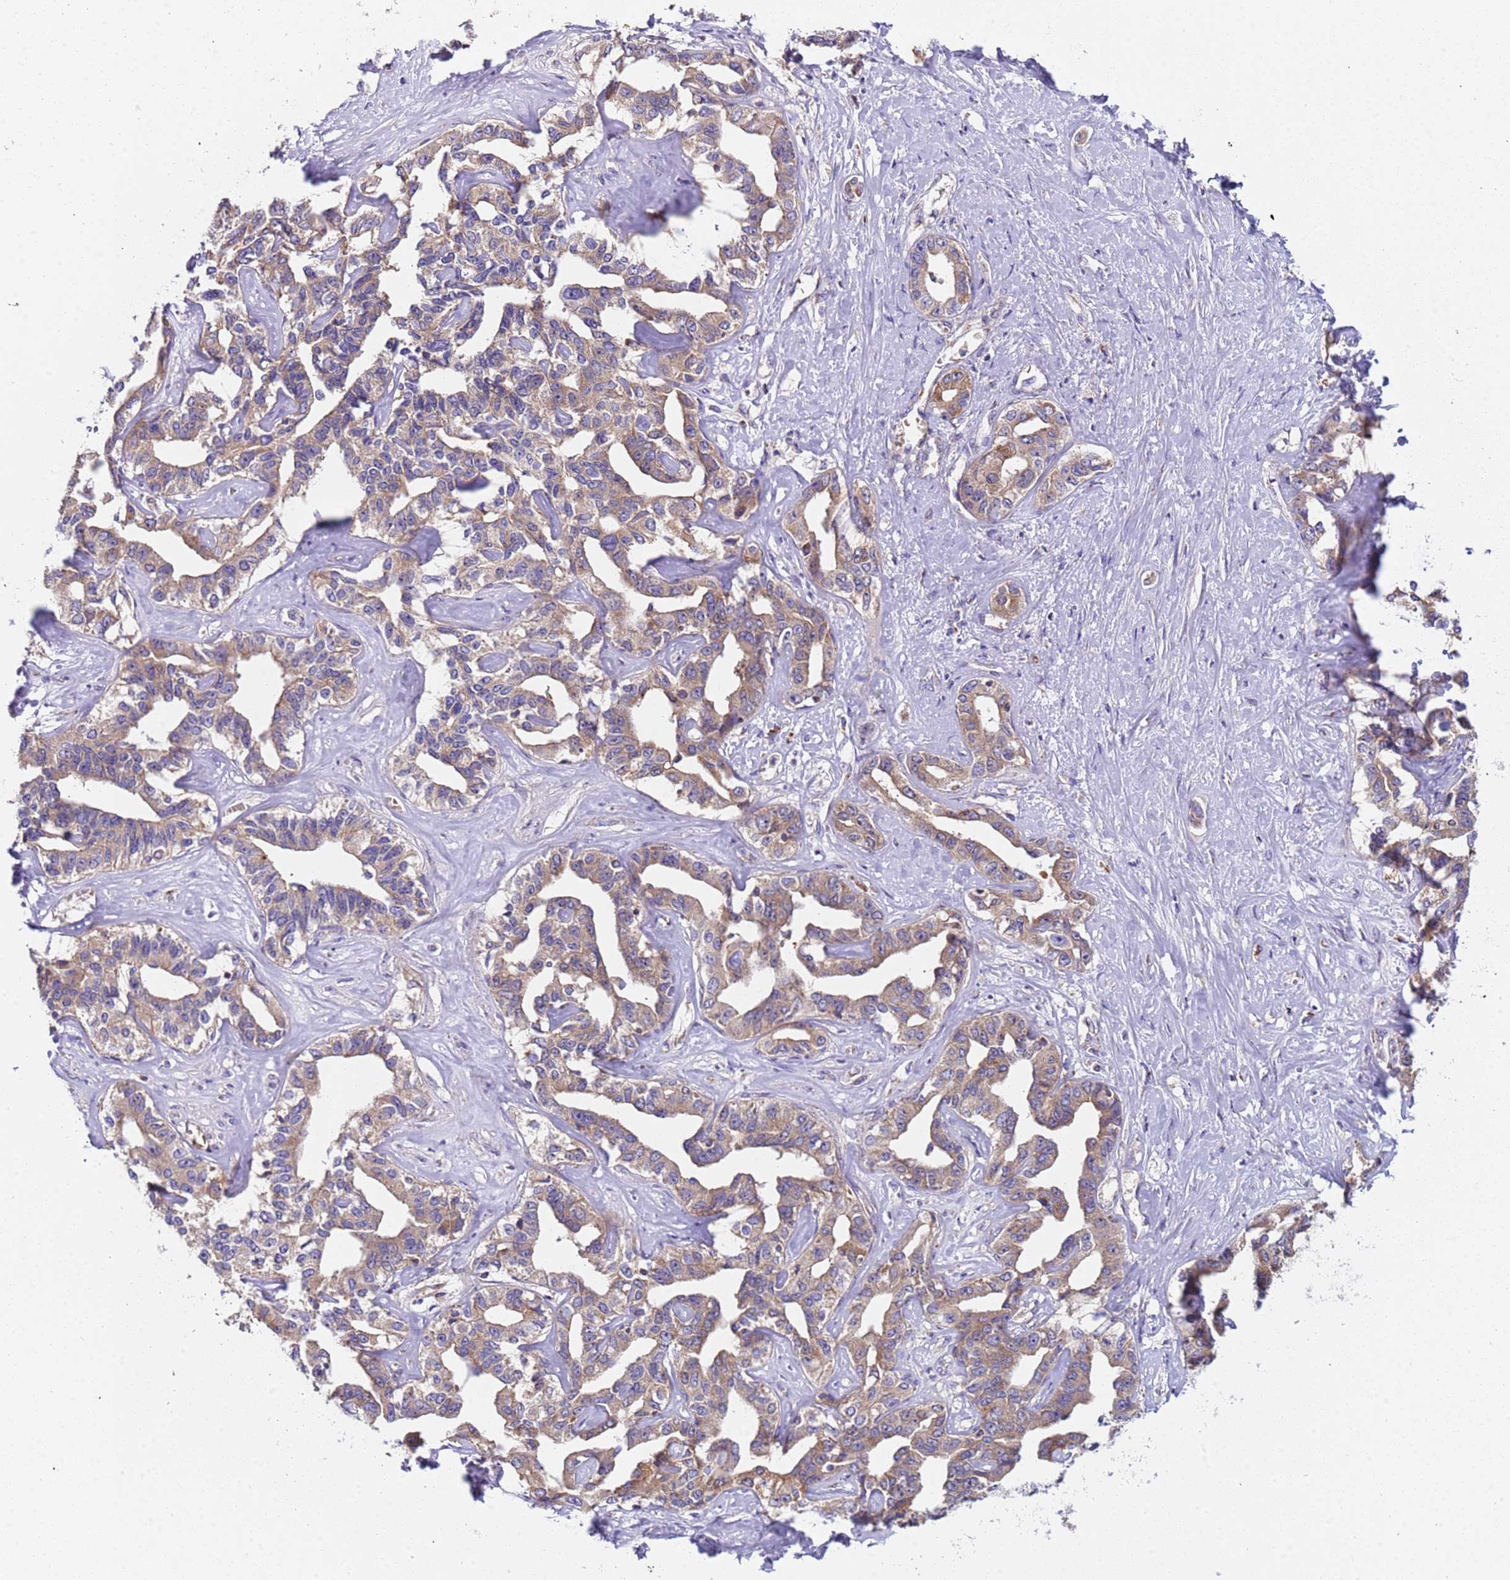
{"staining": {"intensity": "moderate", "quantity": "25%-75%", "location": "cytoplasmic/membranous"}, "tissue": "liver cancer", "cell_type": "Tumor cells", "image_type": "cancer", "snomed": [{"axis": "morphology", "description": "Cholangiocarcinoma"}, {"axis": "topography", "description": "Liver"}], "caption": "Protein staining displays moderate cytoplasmic/membranous staining in approximately 25%-75% of tumor cells in cholangiocarcinoma (liver).", "gene": "TMEM126A", "patient": {"sex": "male", "age": 59}}